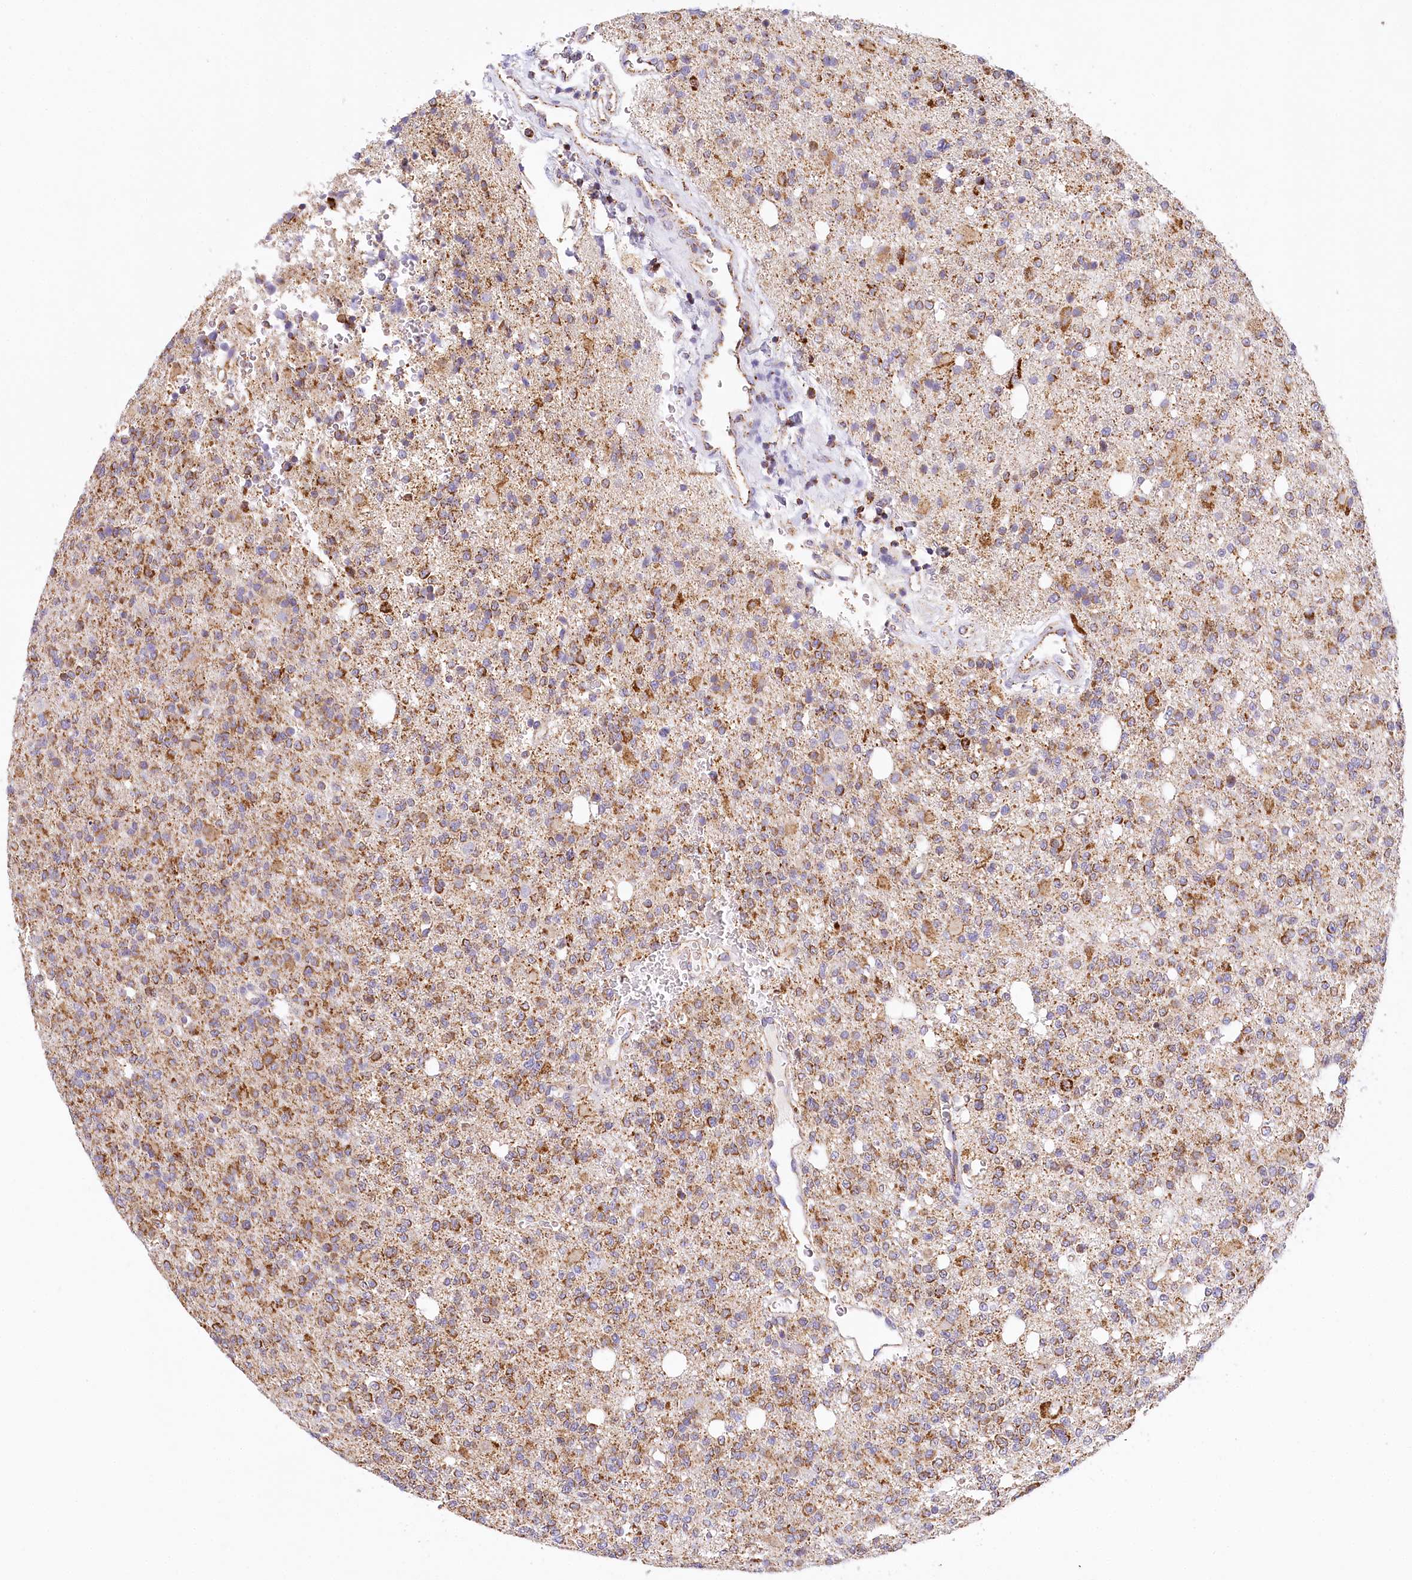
{"staining": {"intensity": "moderate", "quantity": ">75%", "location": "cytoplasmic/membranous"}, "tissue": "glioma", "cell_type": "Tumor cells", "image_type": "cancer", "snomed": [{"axis": "morphology", "description": "Glioma, malignant, High grade"}, {"axis": "topography", "description": "Brain"}], "caption": "Immunohistochemical staining of human high-grade glioma (malignant) reveals moderate cytoplasmic/membranous protein staining in approximately >75% of tumor cells. (brown staining indicates protein expression, while blue staining denotes nuclei).", "gene": "LSS", "patient": {"sex": "female", "age": 62}}